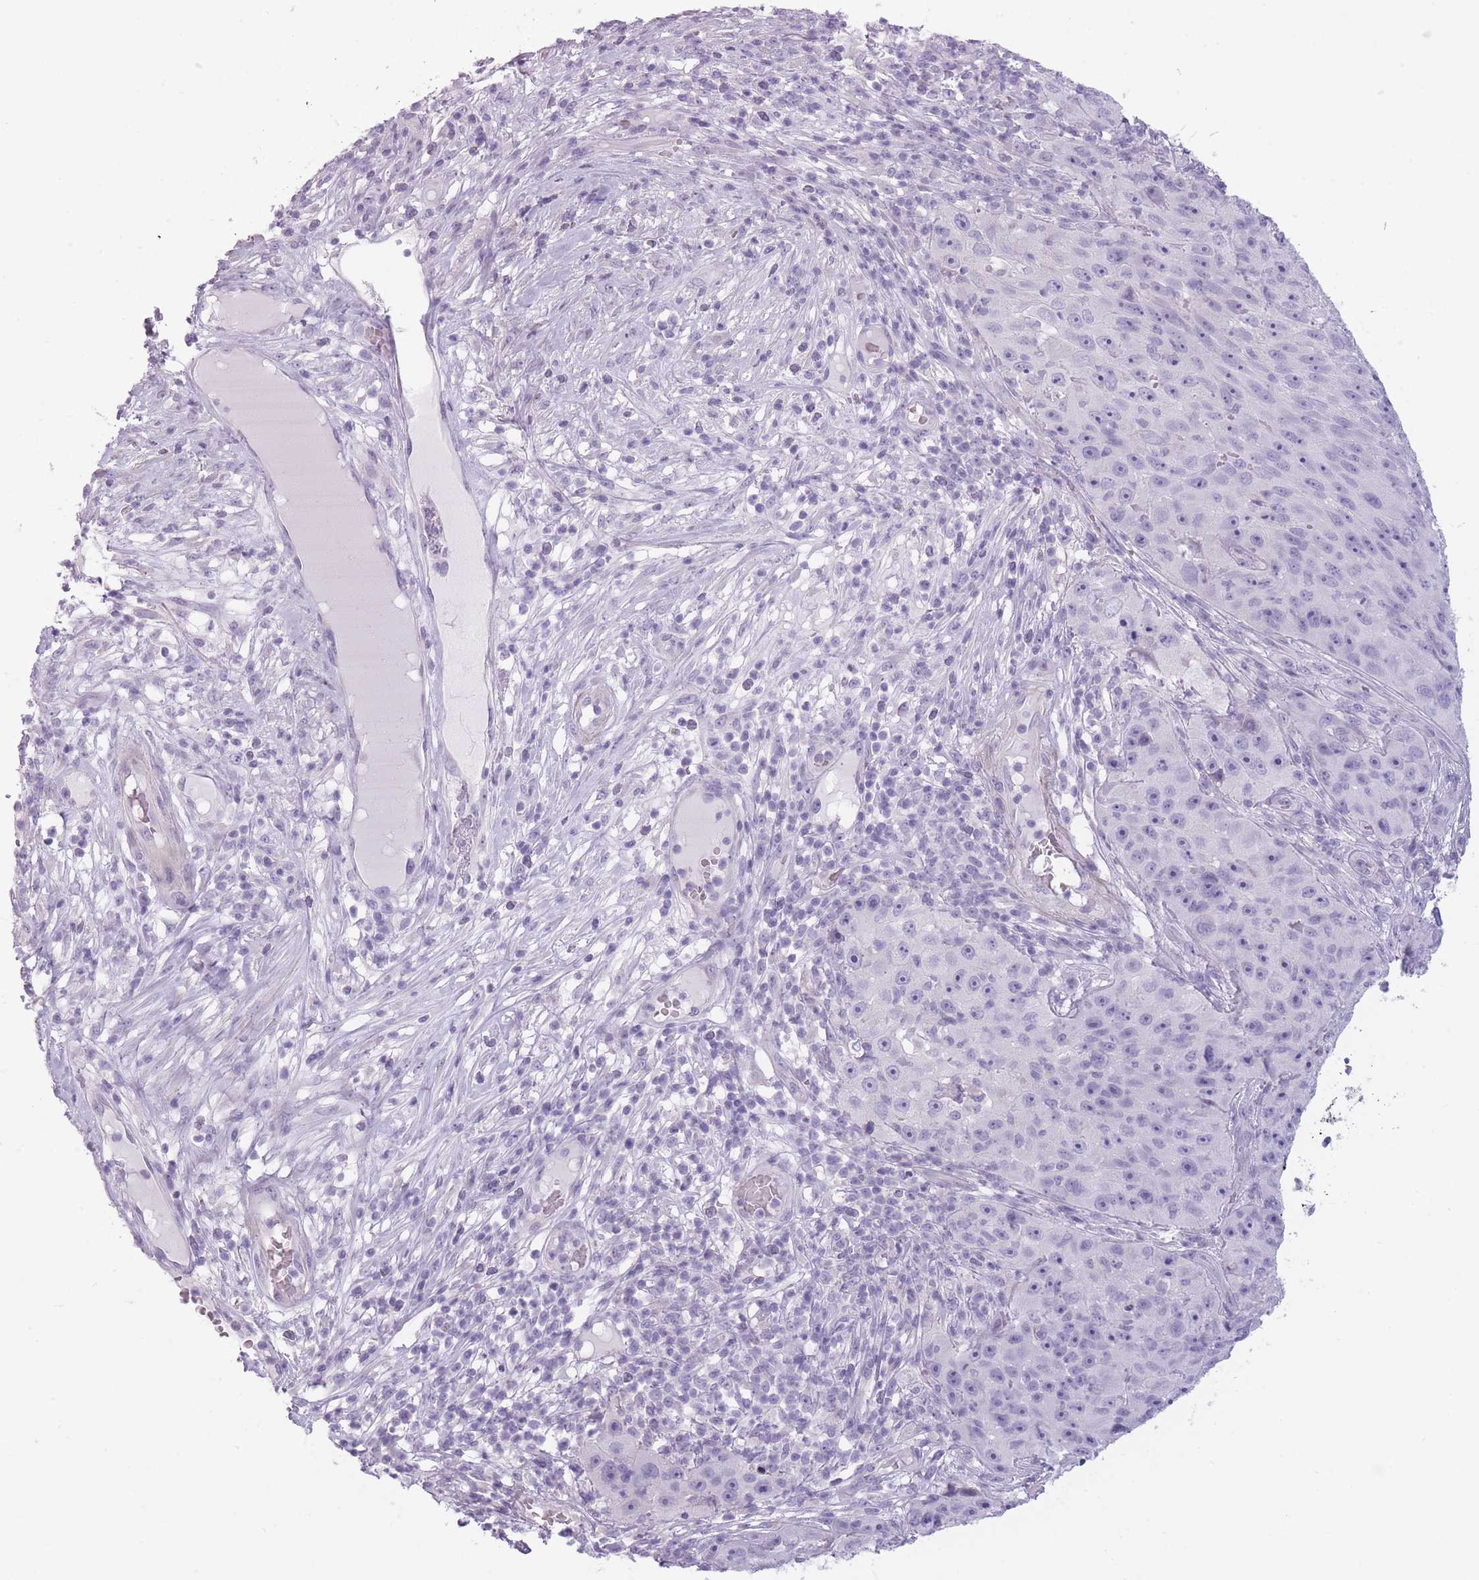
{"staining": {"intensity": "negative", "quantity": "none", "location": "none"}, "tissue": "skin cancer", "cell_type": "Tumor cells", "image_type": "cancer", "snomed": [{"axis": "morphology", "description": "Squamous cell carcinoma, NOS"}, {"axis": "topography", "description": "Skin"}], "caption": "There is no significant expression in tumor cells of squamous cell carcinoma (skin). Brightfield microscopy of IHC stained with DAB (brown) and hematoxylin (blue), captured at high magnification.", "gene": "TMEM236", "patient": {"sex": "female", "age": 87}}